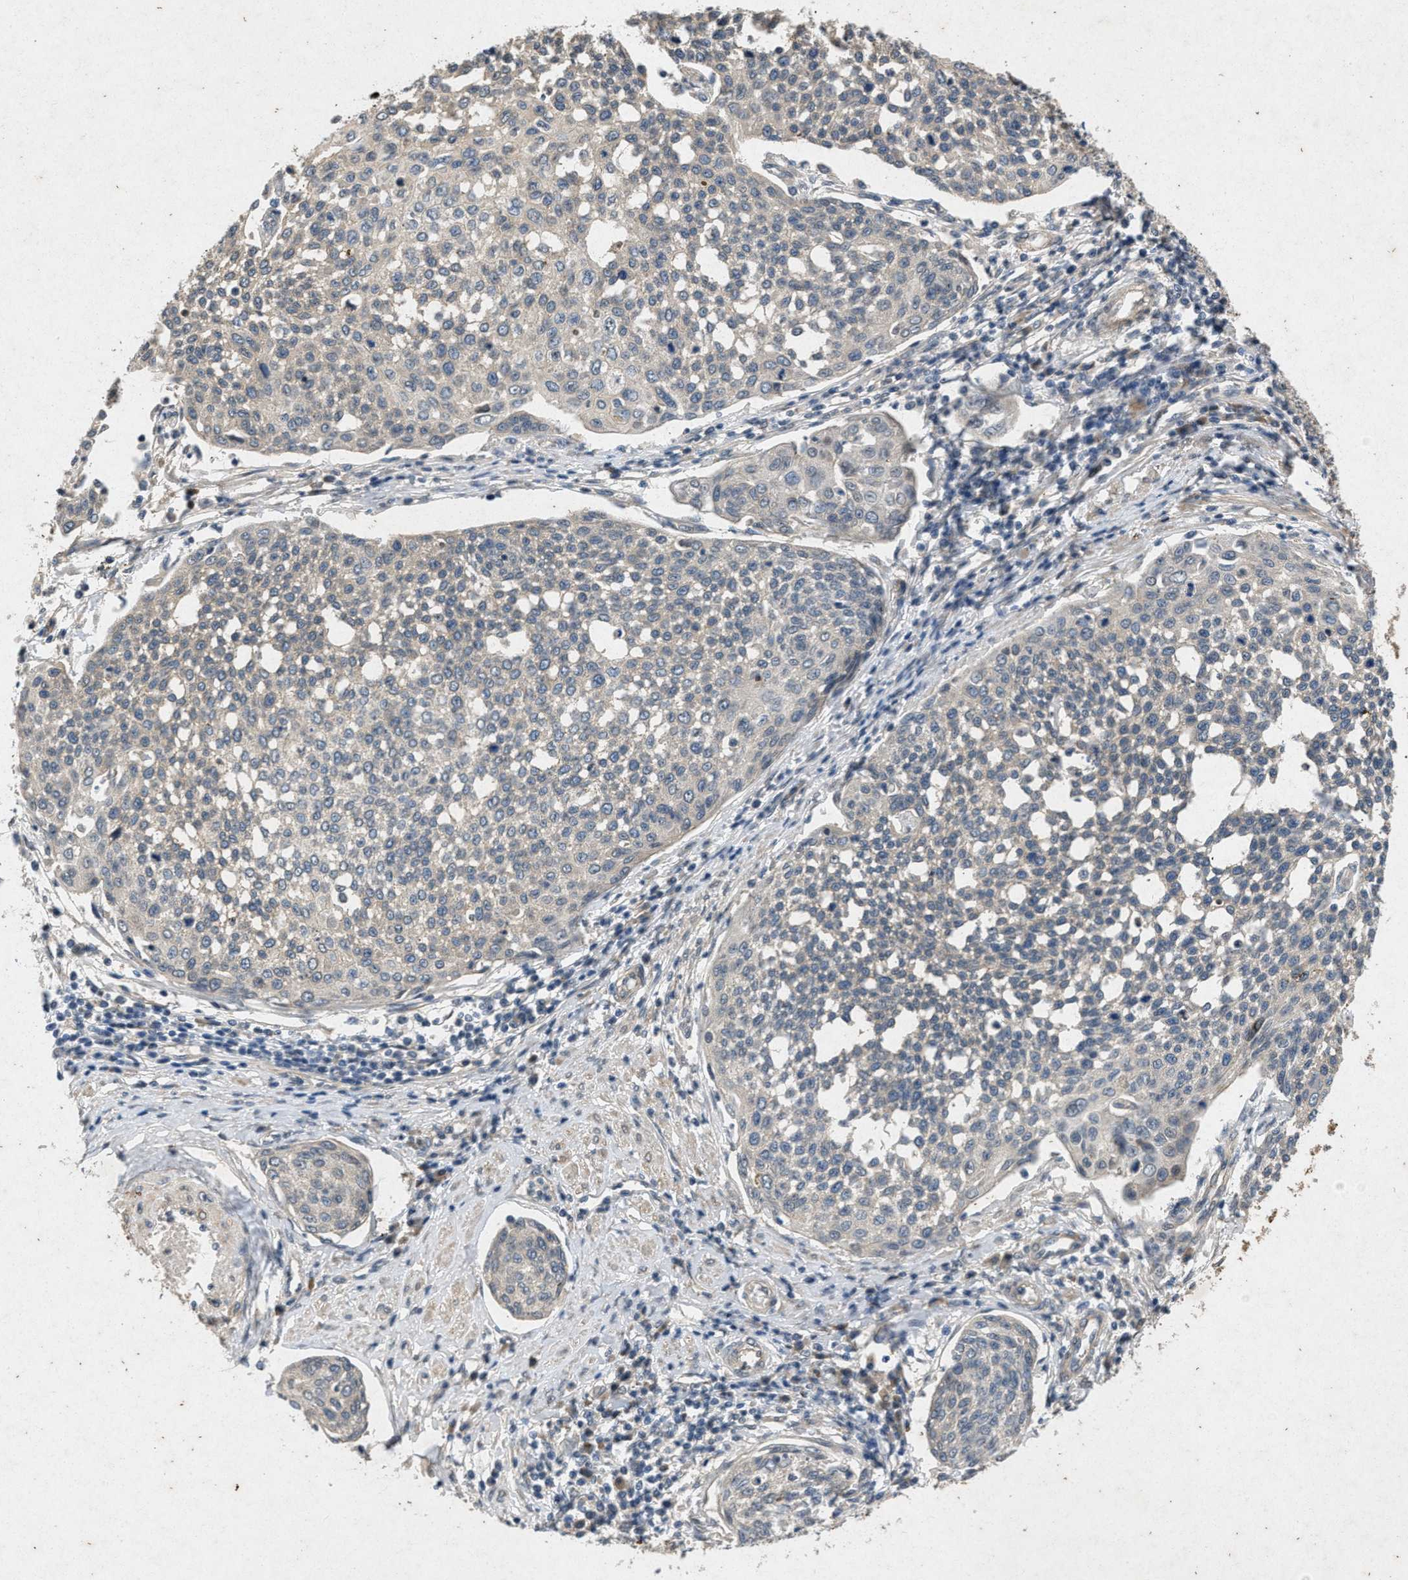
{"staining": {"intensity": "negative", "quantity": "none", "location": "none"}, "tissue": "cervical cancer", "cell_type": "Tumor cells", "image_type": "cancer", "snomed": [{"axis": "morphology", "description": "Squamous cell carcinoma, NOS"}, {"axis": "topography", "description": "Cervix"}], "caption": "Photomicrograph shows no significant protein positivity in tumor cells of cervical squamous cell carcinoma.", "gene": "PRKG2", "patient": {"sex": "female", "age": 34}}